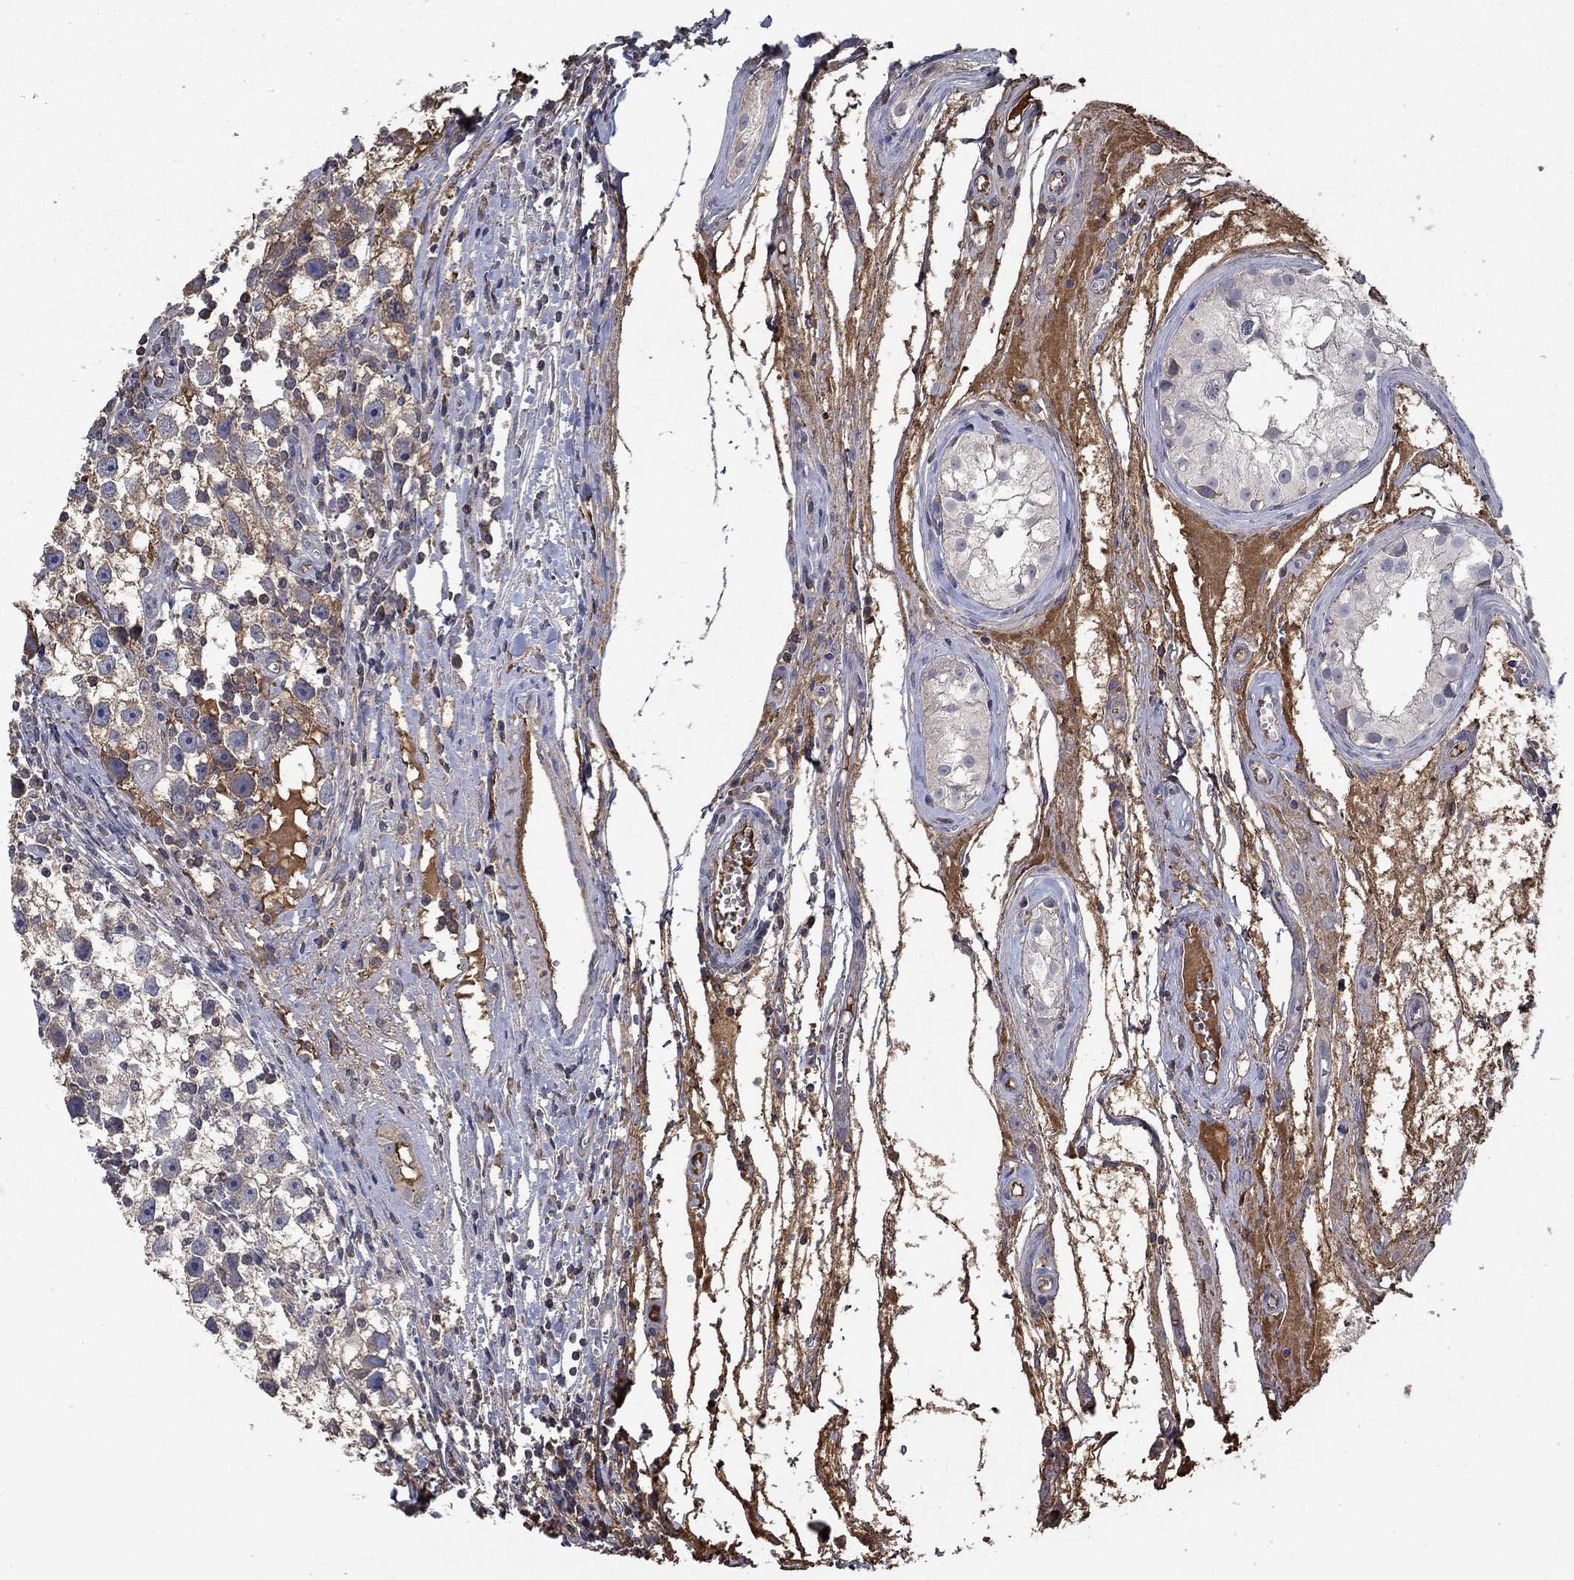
{"staining": {"intensity": "negative", "quantity": "none", "location": "none"}, "tissue": "testis cancer", "cell_type": "Tumor cells", "image_type": "cancer", "snomed": [{"axis": "morphology", "description": "Seminoma, NOS"}, {"axis": "topography", "description": "Testis"}], "caption": "Immunohistochemistry histopathology image of testis cancer stained for a protein (brown), which exhibits no expression in tumor cells. (DAB (3,3'-diaminobenzidine) immunohistochemistry visualized using brightfield microscopy, high magnification).", "gene": "IL10", "patient": {"sex": "male", "age": 30}}